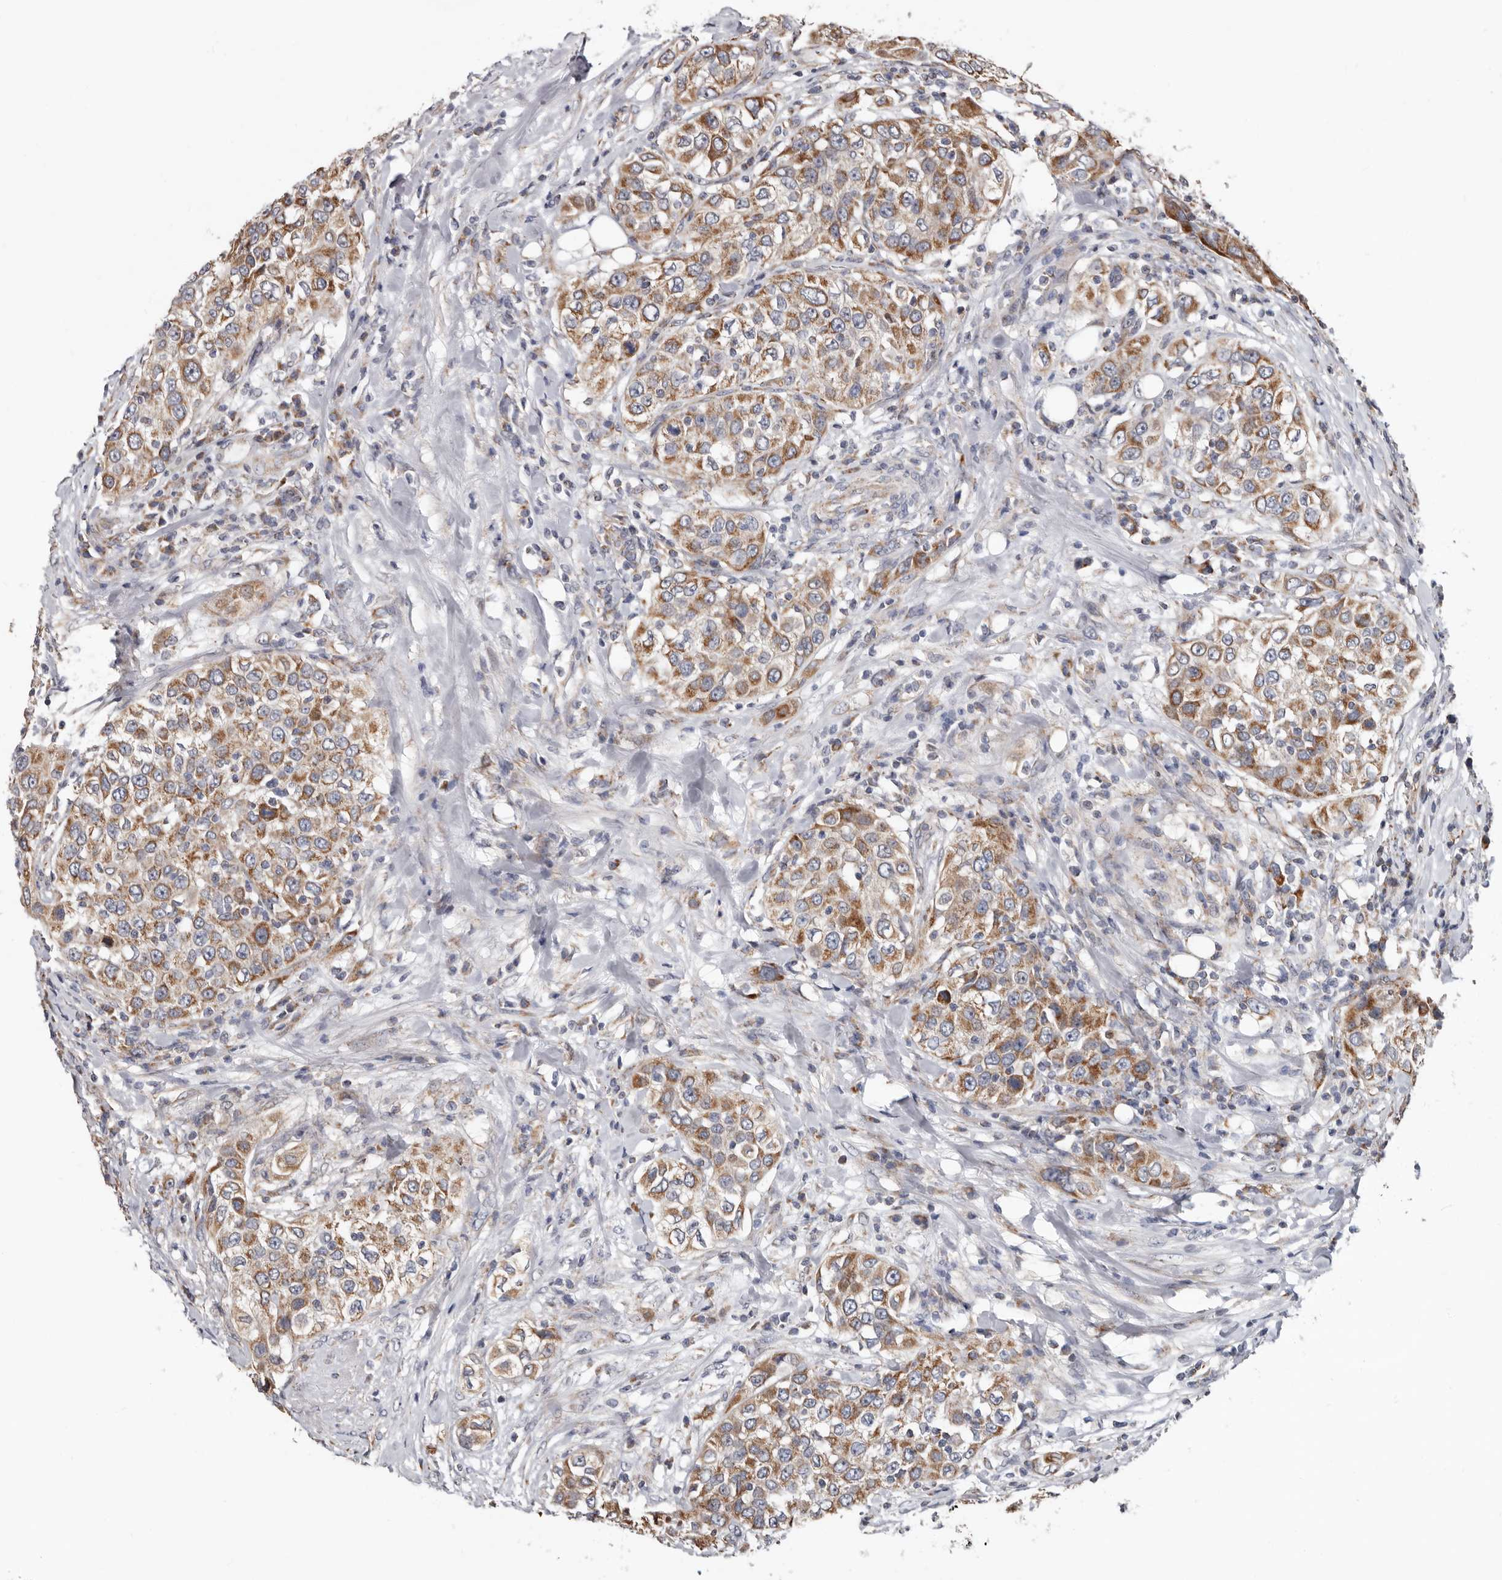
{"staining": {"intensity": "weak", "quantity": ">75%", "location": "cytoplasmic/membranous"}, "tissue": "urothelial cancer", "cell_type": "Tumor cells", "image_type": "cancer", "snomed": [{"axis": "morphology", "description": "Urothelial carcinoma, High grade"}, {"axis": "topography", "description": "Urinary bladder"}], "caption": "A high-resolution micrograph shows immunohistochemistry staining of urothelial cancer, which exhibits weak cytoplasmic/membranous positivity in about >75% of tumor cells. The staining was performed using DAB to visualize the protein expression in brown, while the nuclei were stained in blue with hematoxylin (Magnification: 20x).", "gene": "MRPL18", "patient": {"sex": "female", "age": 80}}